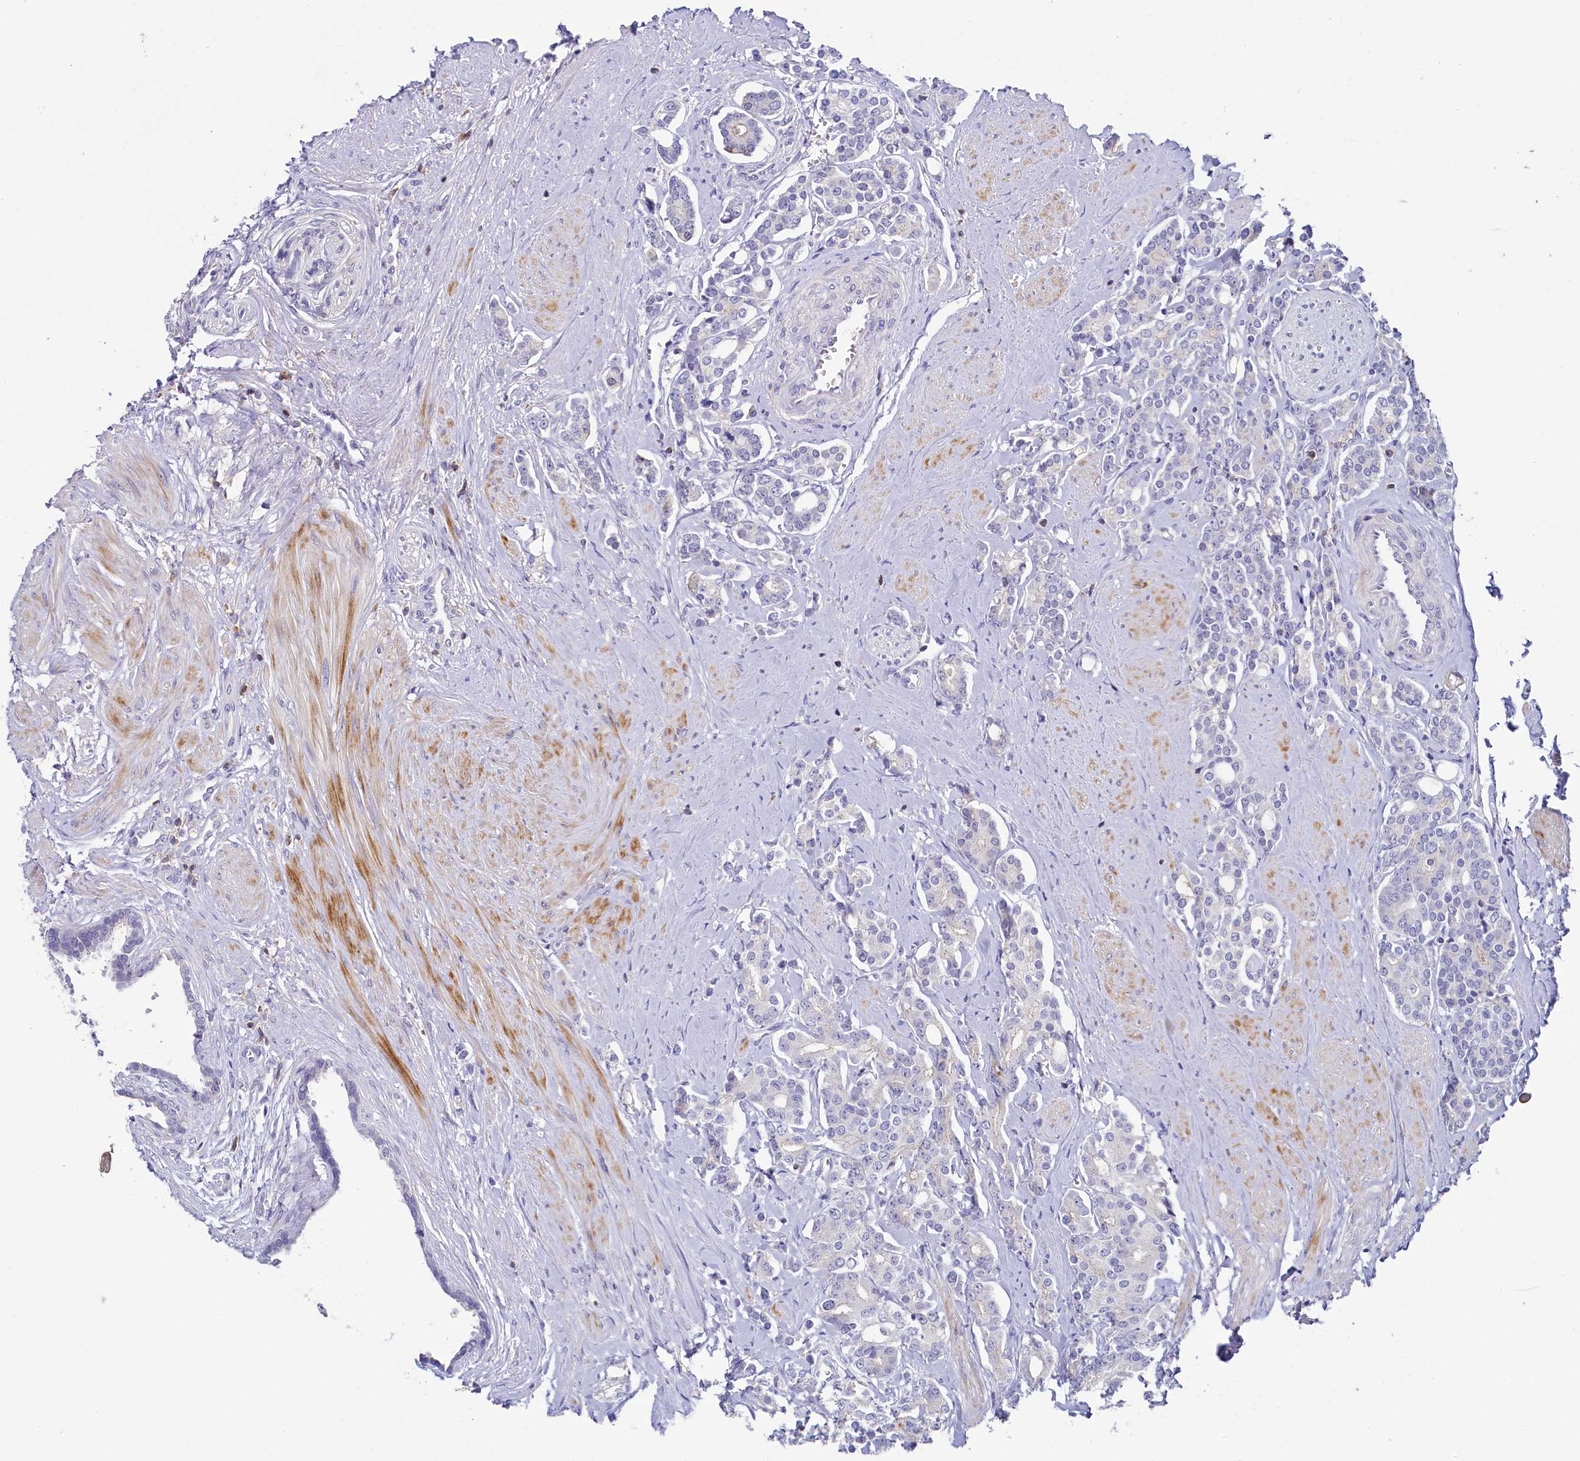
{"staining": {"intensity": "negative", "quantity": "none", "location": "none"}, "tissue": "prostate cancer", "cell_type": "Tumor cells", "image_type": "cancer", "snomed": [{"axis": "morphology", "description": "Adenocarcinoma, High grade"}, {"axis": "topography", "description": "Prostate"}], "caption": "Protein analysis of adenocarcinoma (high-grade) (prostate) demonstrates no significant staining in tumor cells.", "gene": "FGFR2", "patient": {"sex": "male", "age": 62}}